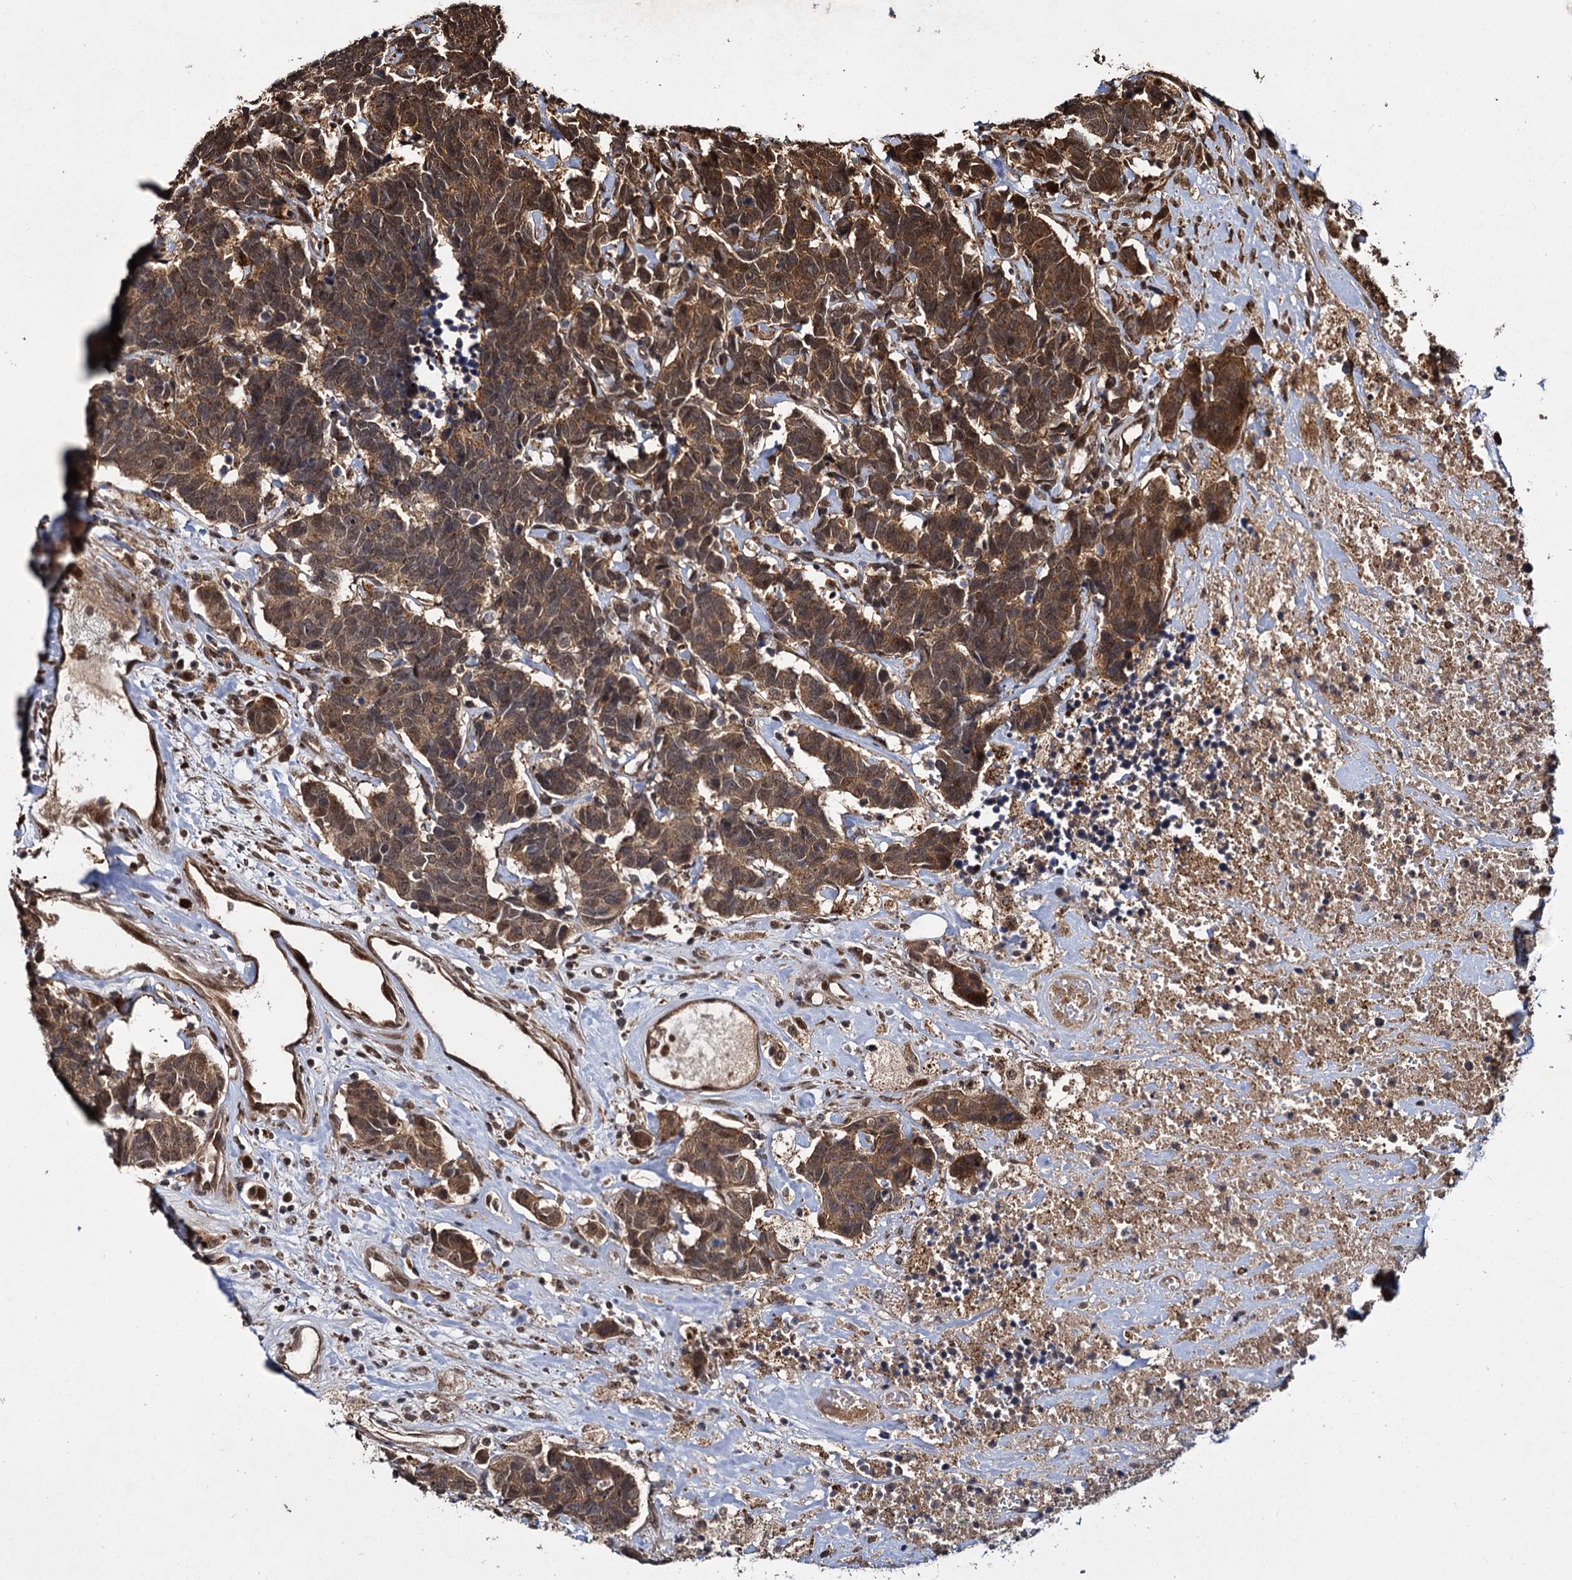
{"staining": {"intensity": "moderate", "quantity": ">75%", "location": "cytoplasmic/membranous,nuclear"}, "tissue": "carcinoid", "cell_type": "Tumor cells", "image_type": "cancer", "snomed": [{"axis": "morphology", "description": "Carcinoma, NOS"}, {"axis": "morphology", "description": "Carcinoid, malignant, NOS"}, {"axis": "topography", "description": "Urinary bladder"}], "caption": "Human carcinoid (malignant) stained with a brown dye displays moderate cytoplasmic/membranous and nuclear positive positivity in about >75% of tumor cells.", "gene": "CEP192", "patient": {"sex": "male", "age": 57}}